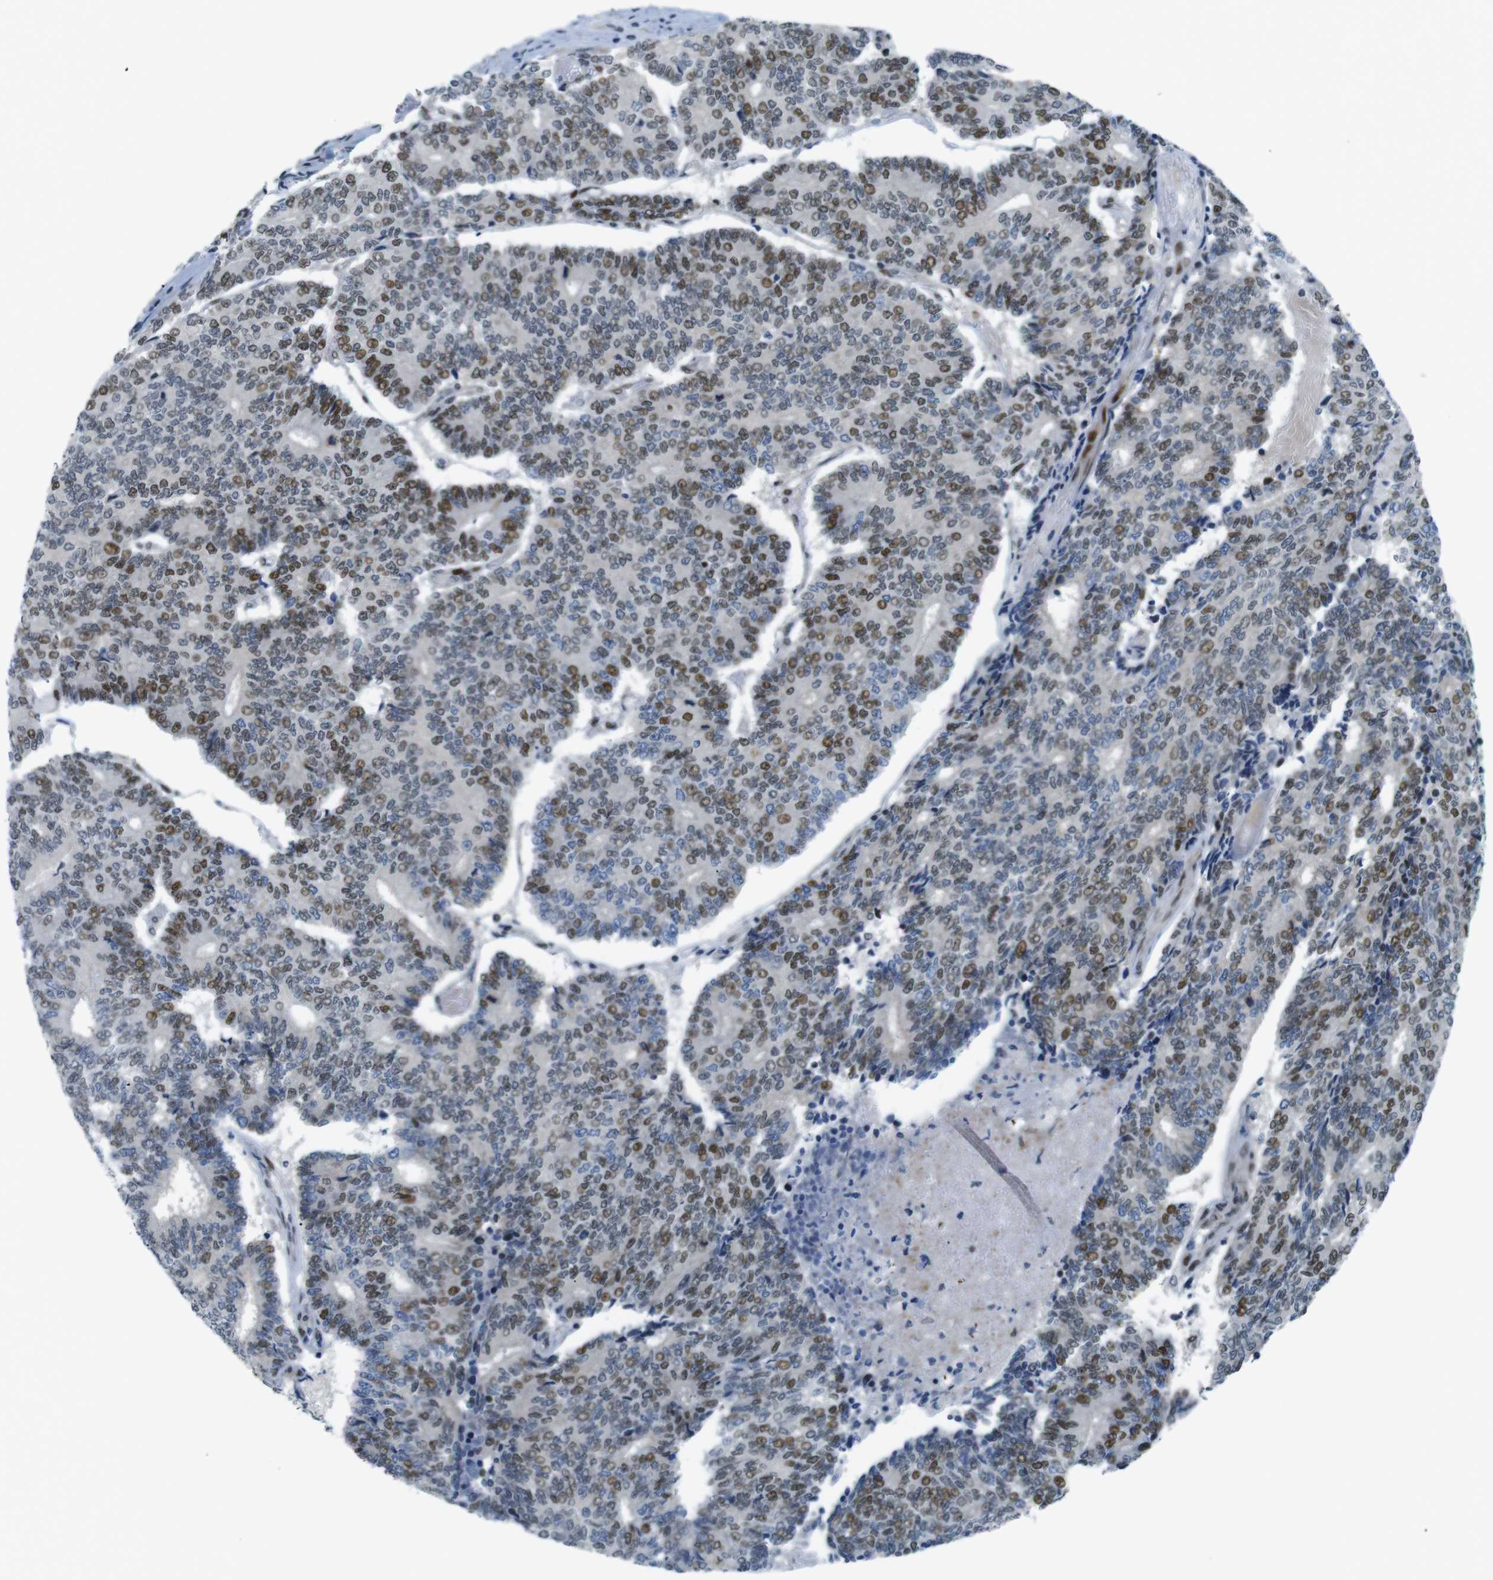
{"staining": {"intensity": "moderate", "quantity": "25%-75%", "location": "nuclear"}, "tissue": "prostate cancer", "cell_type": "Tumor cells", "image_type": "cancer", "snomed": [{"axis": "morphology", "description": "Normal tissue, NOS"}, {"axis": "morphology", "description": "Adenocarcinoma, High grade"}, {"axis": "topography", "description": "Prostate"}, {"axis": "topography", "description": "Seminal veicle"}], "caption": "Immunohistochemical staining of human prostate cancer reveals moderate nuclear protein staining in approximately 25%-75% of tumor cells.", "gene": "SMCO2", "patient": {"sex": "male", "age": 55}}